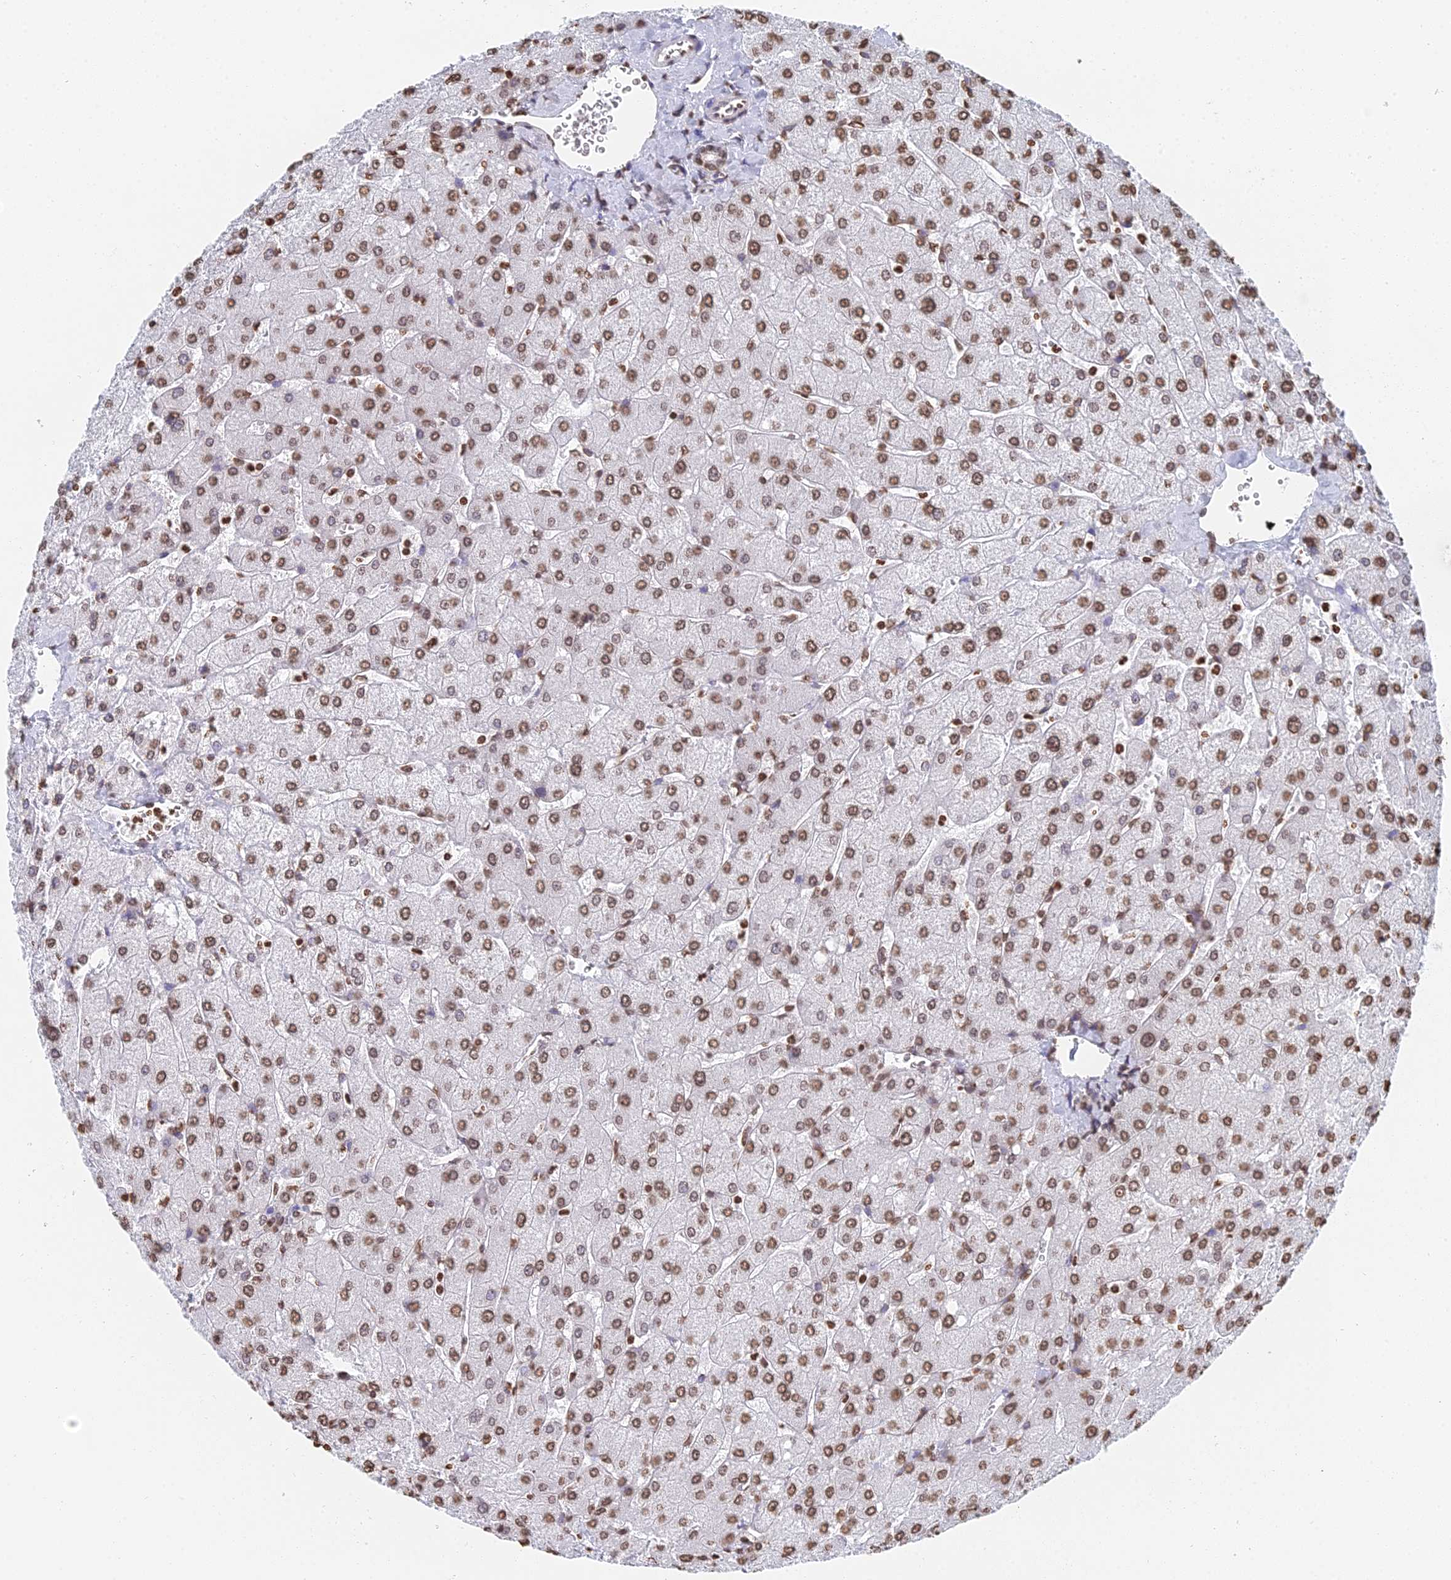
{"staining": {"intensity": "weak", "quantity": ">75%", "location": "nuclear"}, "tissue": "liver", "cell_type": "Cholangiocytes", "image_type": "normal", "snomed": [{"axis": "morphology", "description": "Normal tissue, NOS"}, {"axis": "topography", "description": "Liver"}], "caption": "An immunohistochemistry (IHC) photomicrograph of benign tissue is shown. Protein staining in brown labels weak nuclear positivity in liver within cholangiocytes. The protein of interest is shown in brown color, while the nuclei are stained blue.", "gene": "GBP3", "patient": {"sex": "male", "age": 55}}